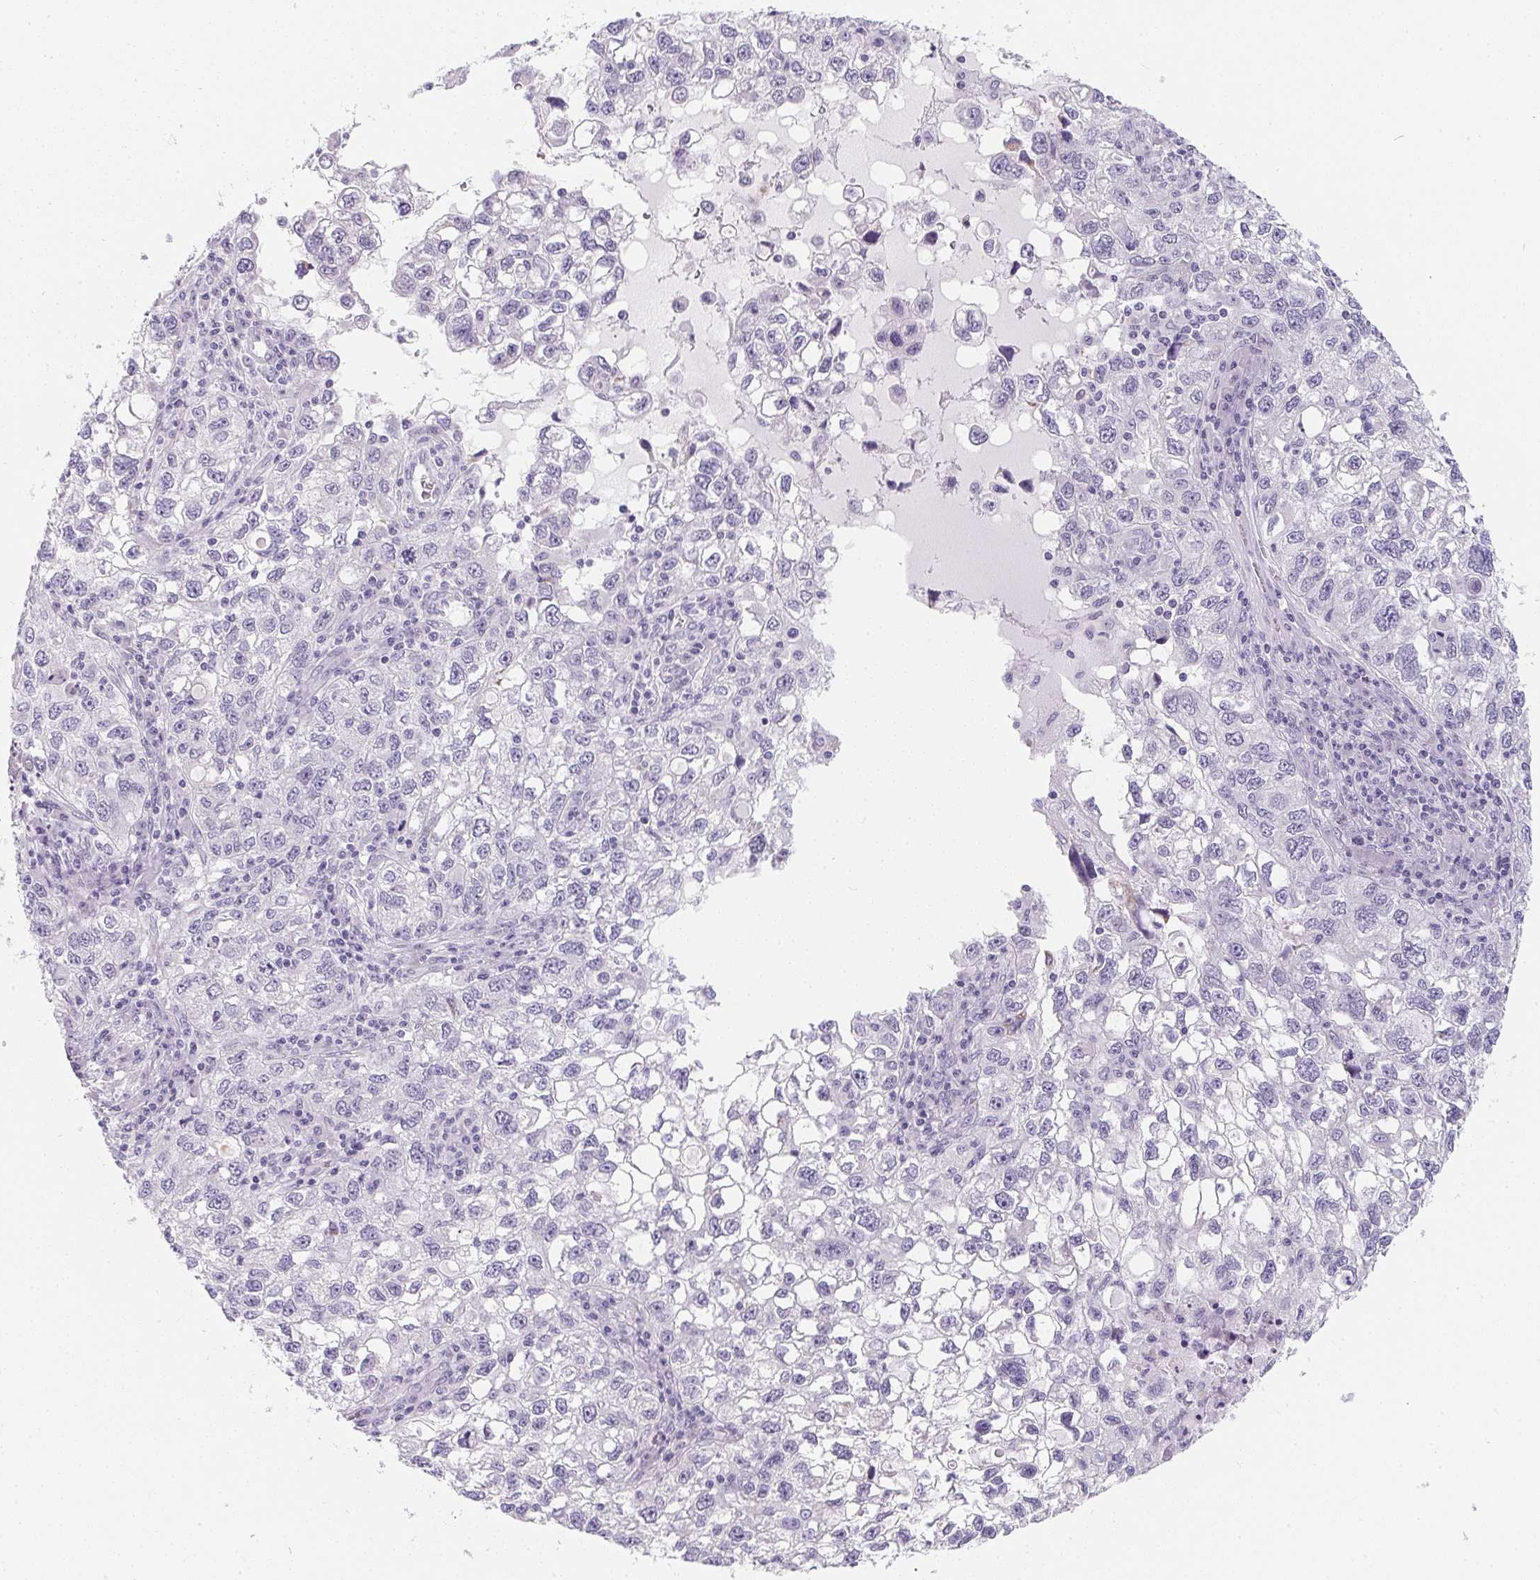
{"staining": {"intensity": "negative", "quantity": "none", "location": "none"}, "tissue": "cervical cancer", "cell_type": "Tumor cells", "image_type": "cancer", "snomed": [{"axis": "morphology", "description": "Squamous cell carcinoma, NOS"}, {"axis": "topography", "description": "Cervix"}], "caption": "The photomicrograph demonstrates no significant positivity in tumor cells of squamous cell carcinoma (cervical).", "gene": "MAP1A", "patient": {"sex": "female", "age": 55}}